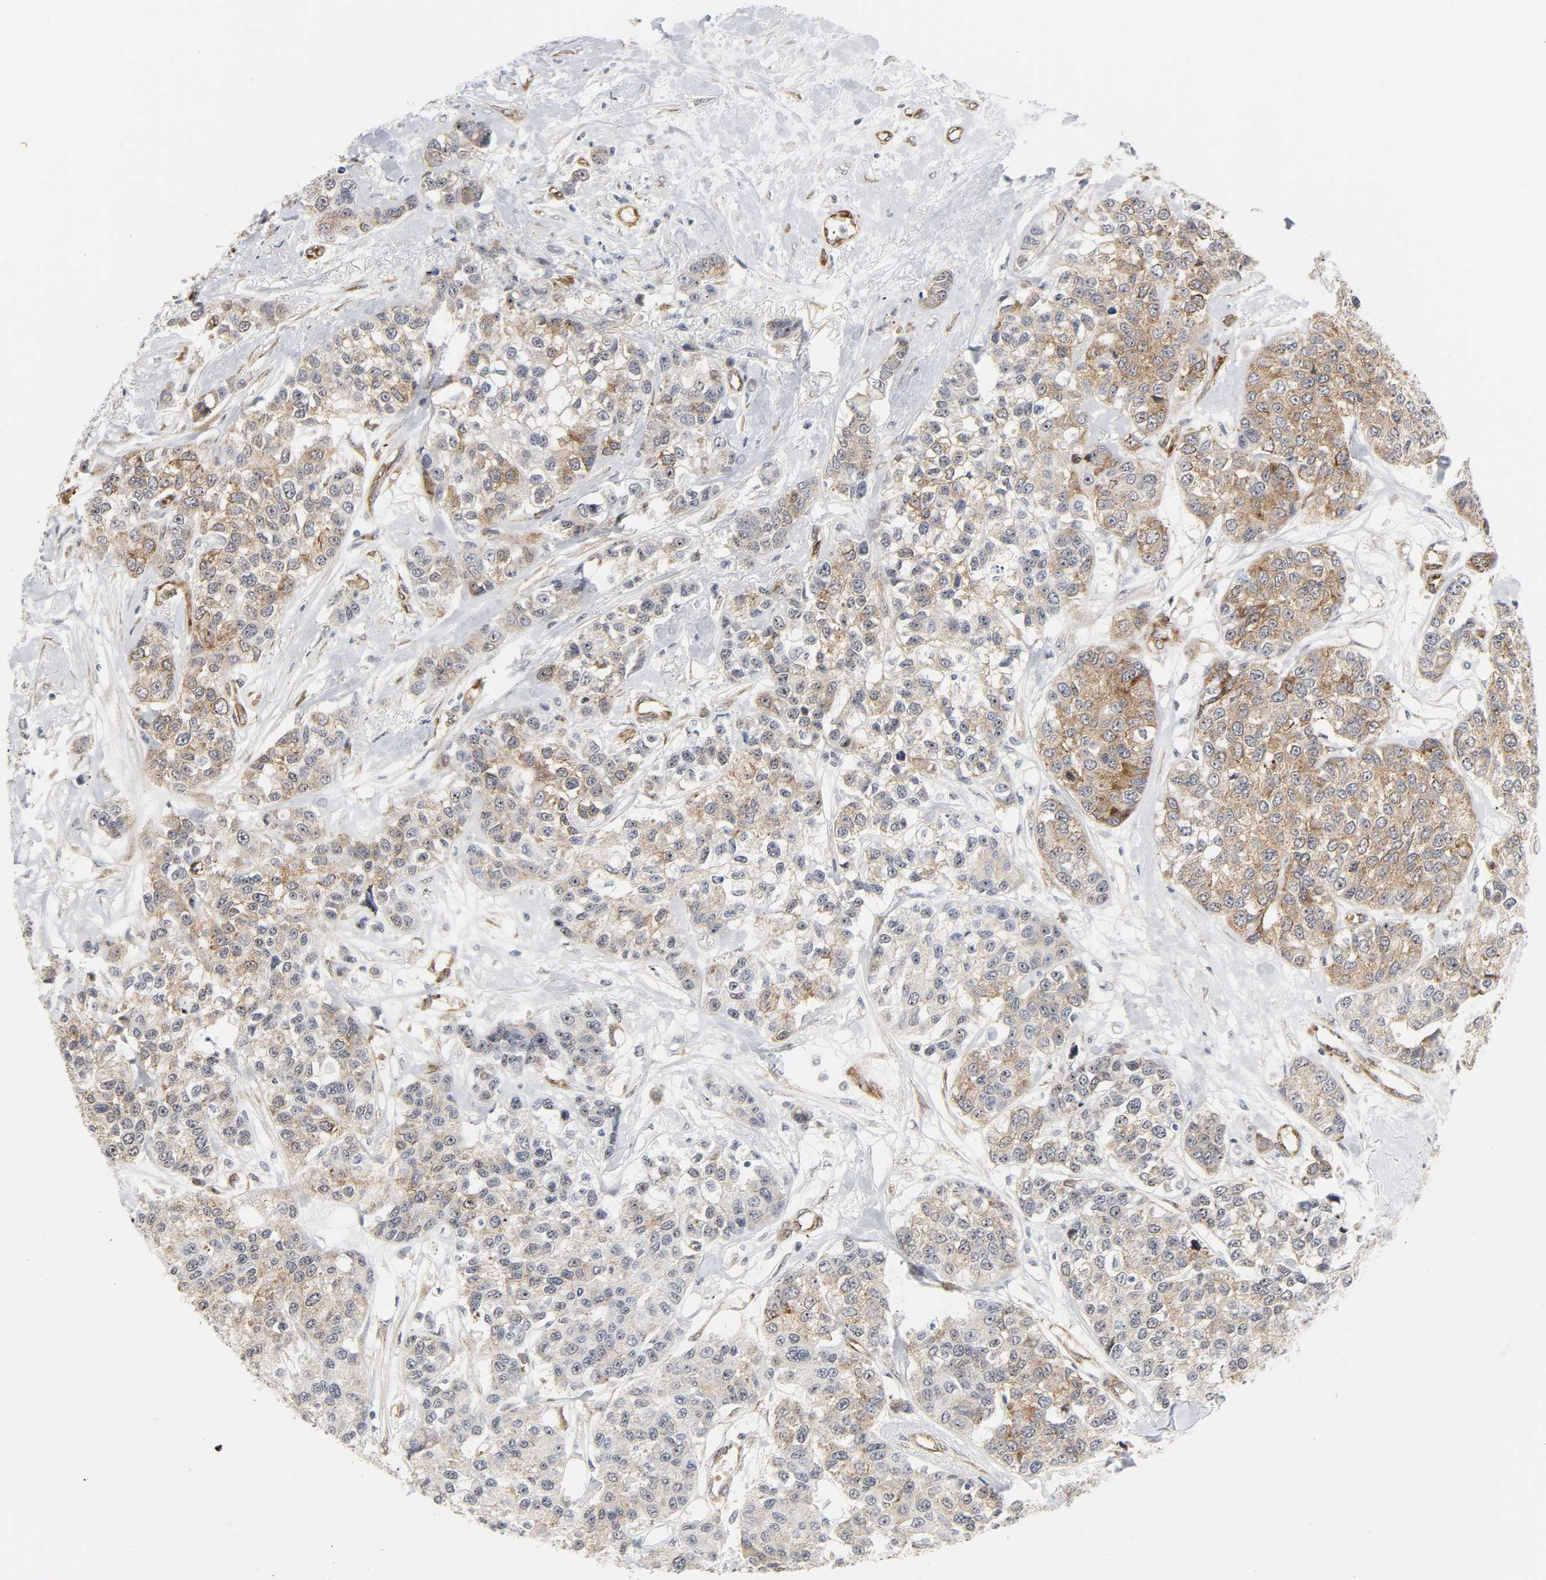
{"staining": {"intensity": "moderate", "quantity": ">75%", "location": "cytoplasmic/membranous"}, "tissue": "breast cancer", "cell_type": "Tumor cells", "image_type": "cancer", "snomed": [{"axis": "morphology", "description": "Duct carcinoma"}, {"axis": "topography", "description": "Breast"}], "caption": "Immunohistochemistry of human breast invasive ductal carcinoma demonstrates medium levels of moderate cytoplasmic/membranous expression in approximately >75% of tumor cells.", "gene": "DOCK1", "patient": {"sex": "female", "age": 51}}